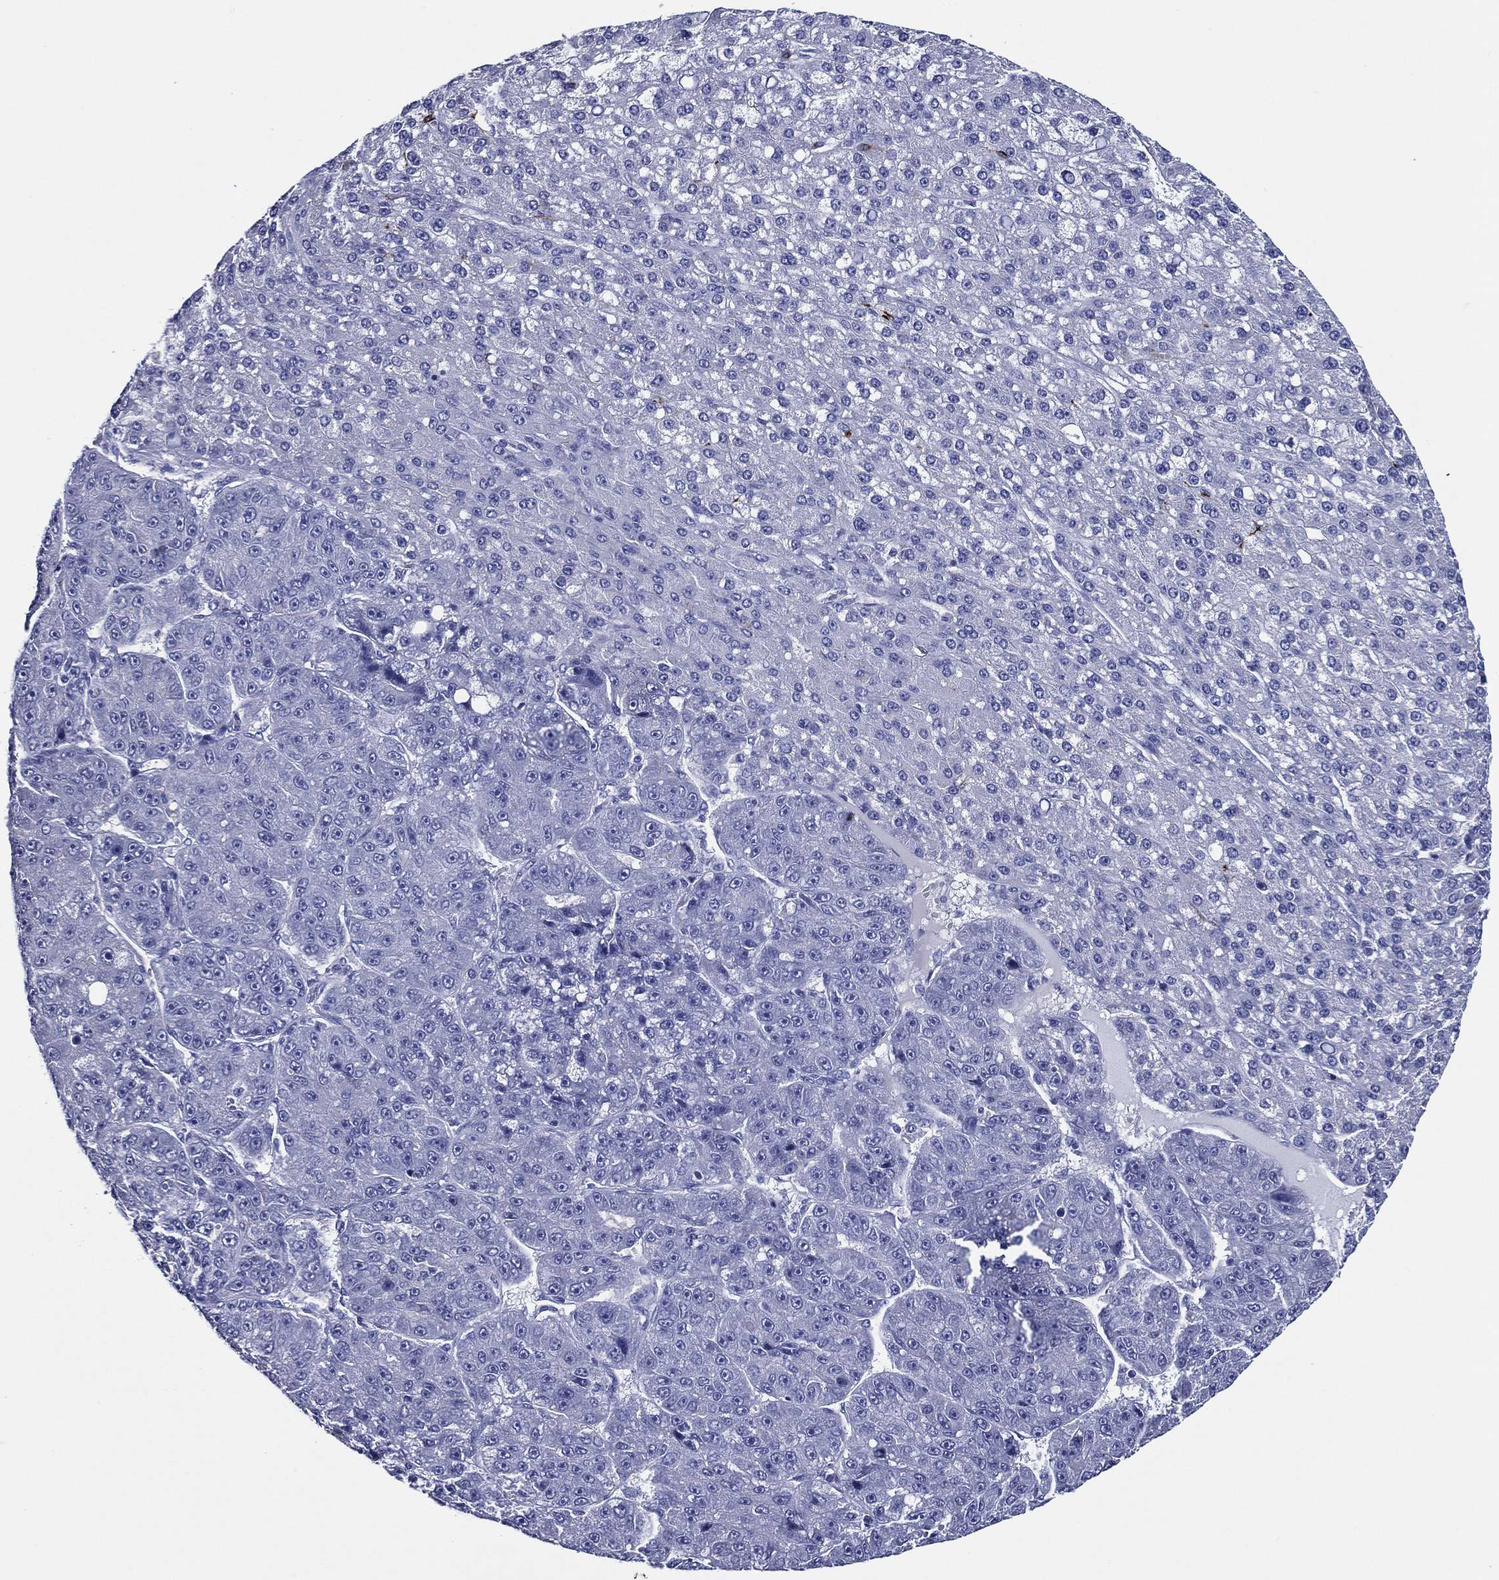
{"staining": {"intensity": "negative", "quantity": "none", "location": "none"}, "tissue": "liver cancer", "cell_type": "Tumor cells", "image_type": "cancer", "snomed": [{"axis": "morphology", "description": "Carcinoma, Hepatocellular, NOS"}, {"axis": "topography", "description": "Liver"}], "caption": "Tumor cells are negative for protein expression in human liver cancer (hepatocellular carcinoma). (Immunohistochemistry (ihc), brightfield microscopy, high magnification).", "gene": "ACE2", "patient": {"sex": "male", "age": 67}}